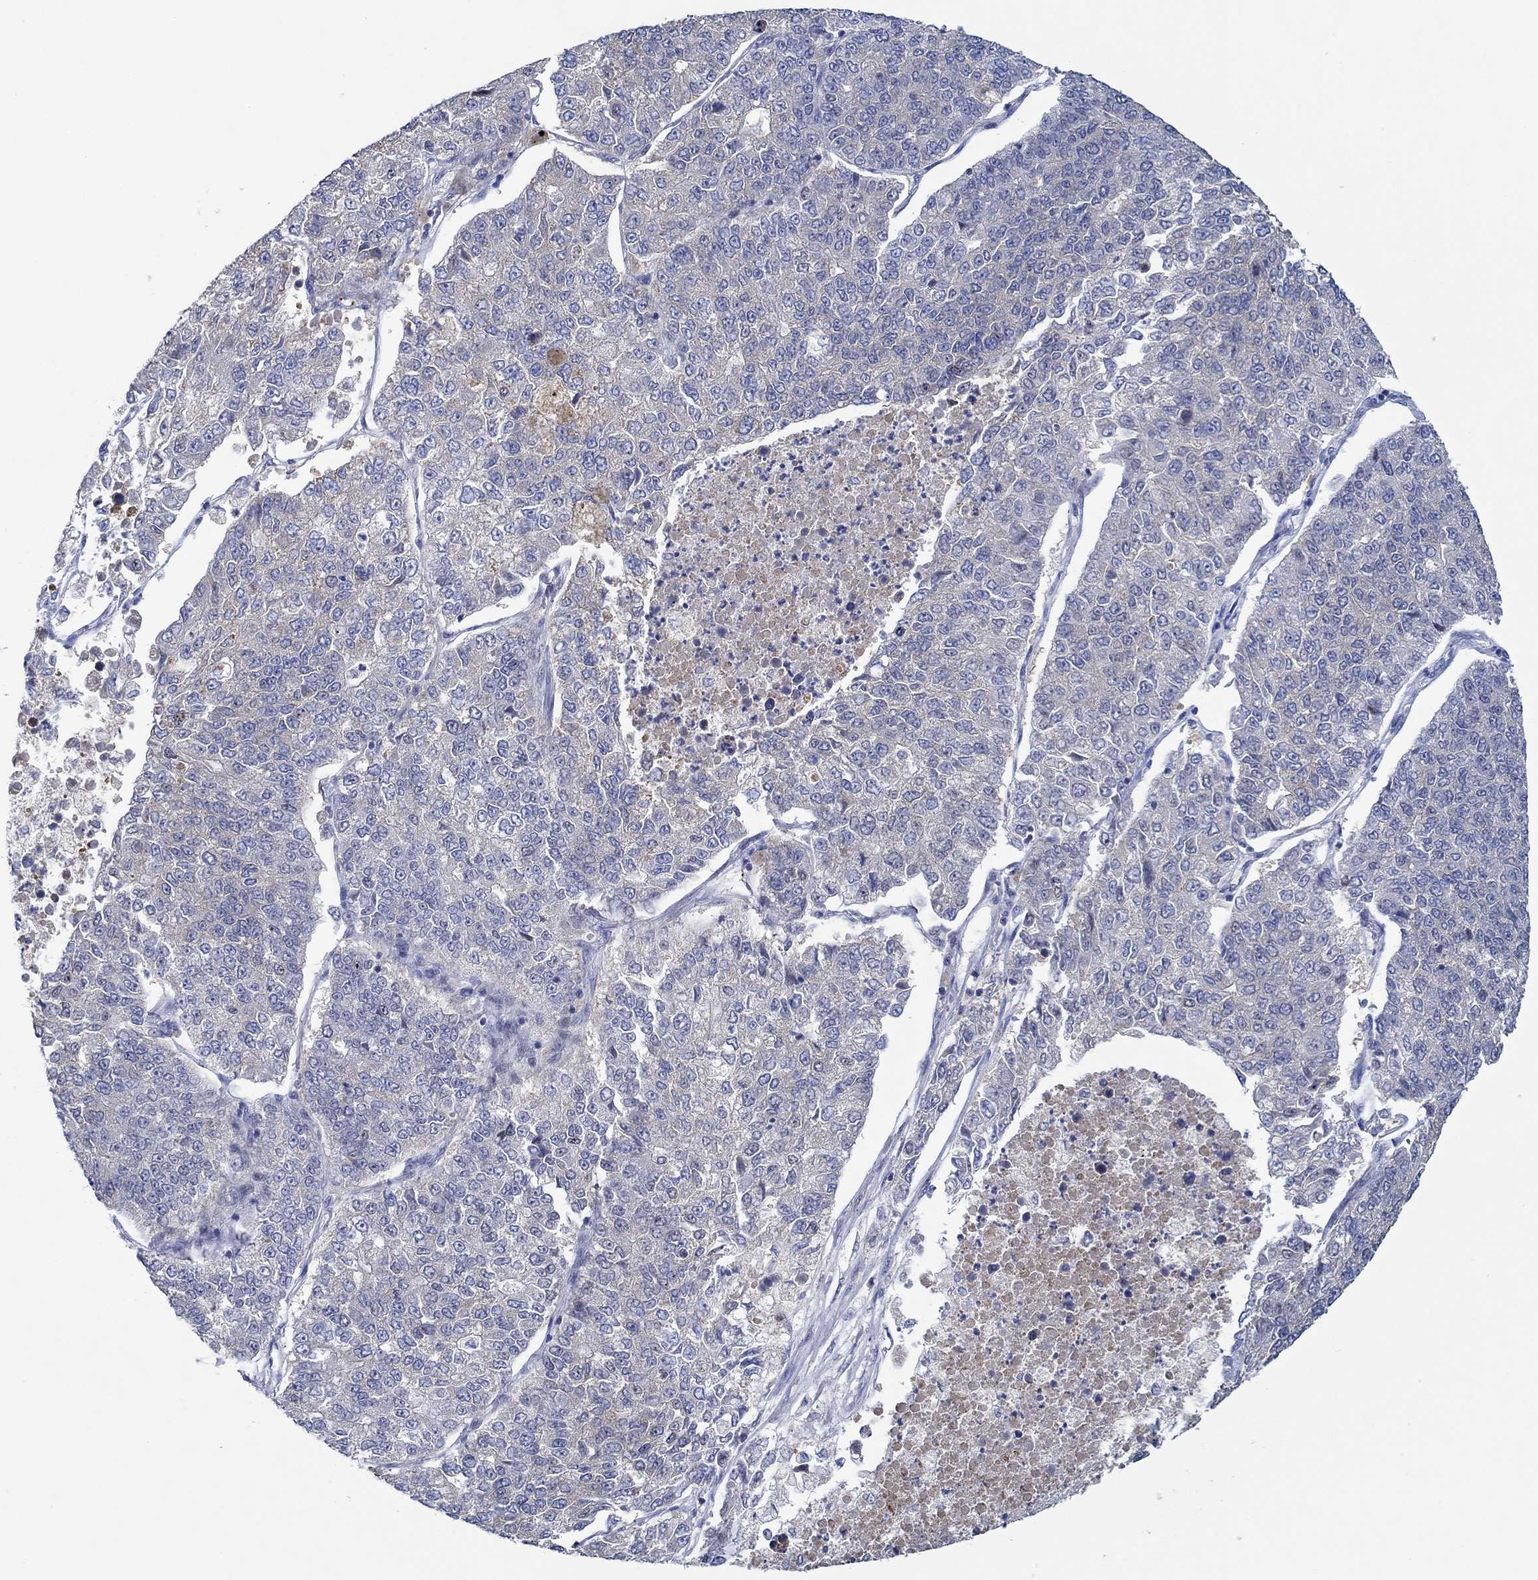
{"staining": {"intensity": "negative", "quantity": "none", "location": "none"}, "tissue": "lung cancer", "cell_type": "Tumor cells", "image_type": "cancer", "snomed": [{"axis": "morphology", "description": "Adenocarcinoma, NOS"}, {"axis": "topography", "description": "Lung"}], "caption": "A photomicrograph of adenocarcinoma (lung) stained for a protein displays no brown staining in tumor cells. The staining was performed using DAB (3,3'-diaminobenzidine) to visualize the protein expression in brown, while the nuclei were stained in blue with hematoxylin (Magnification: 20x).", "gene": "SLC27A3", "patient": {"sex": "male", "age": 49}}